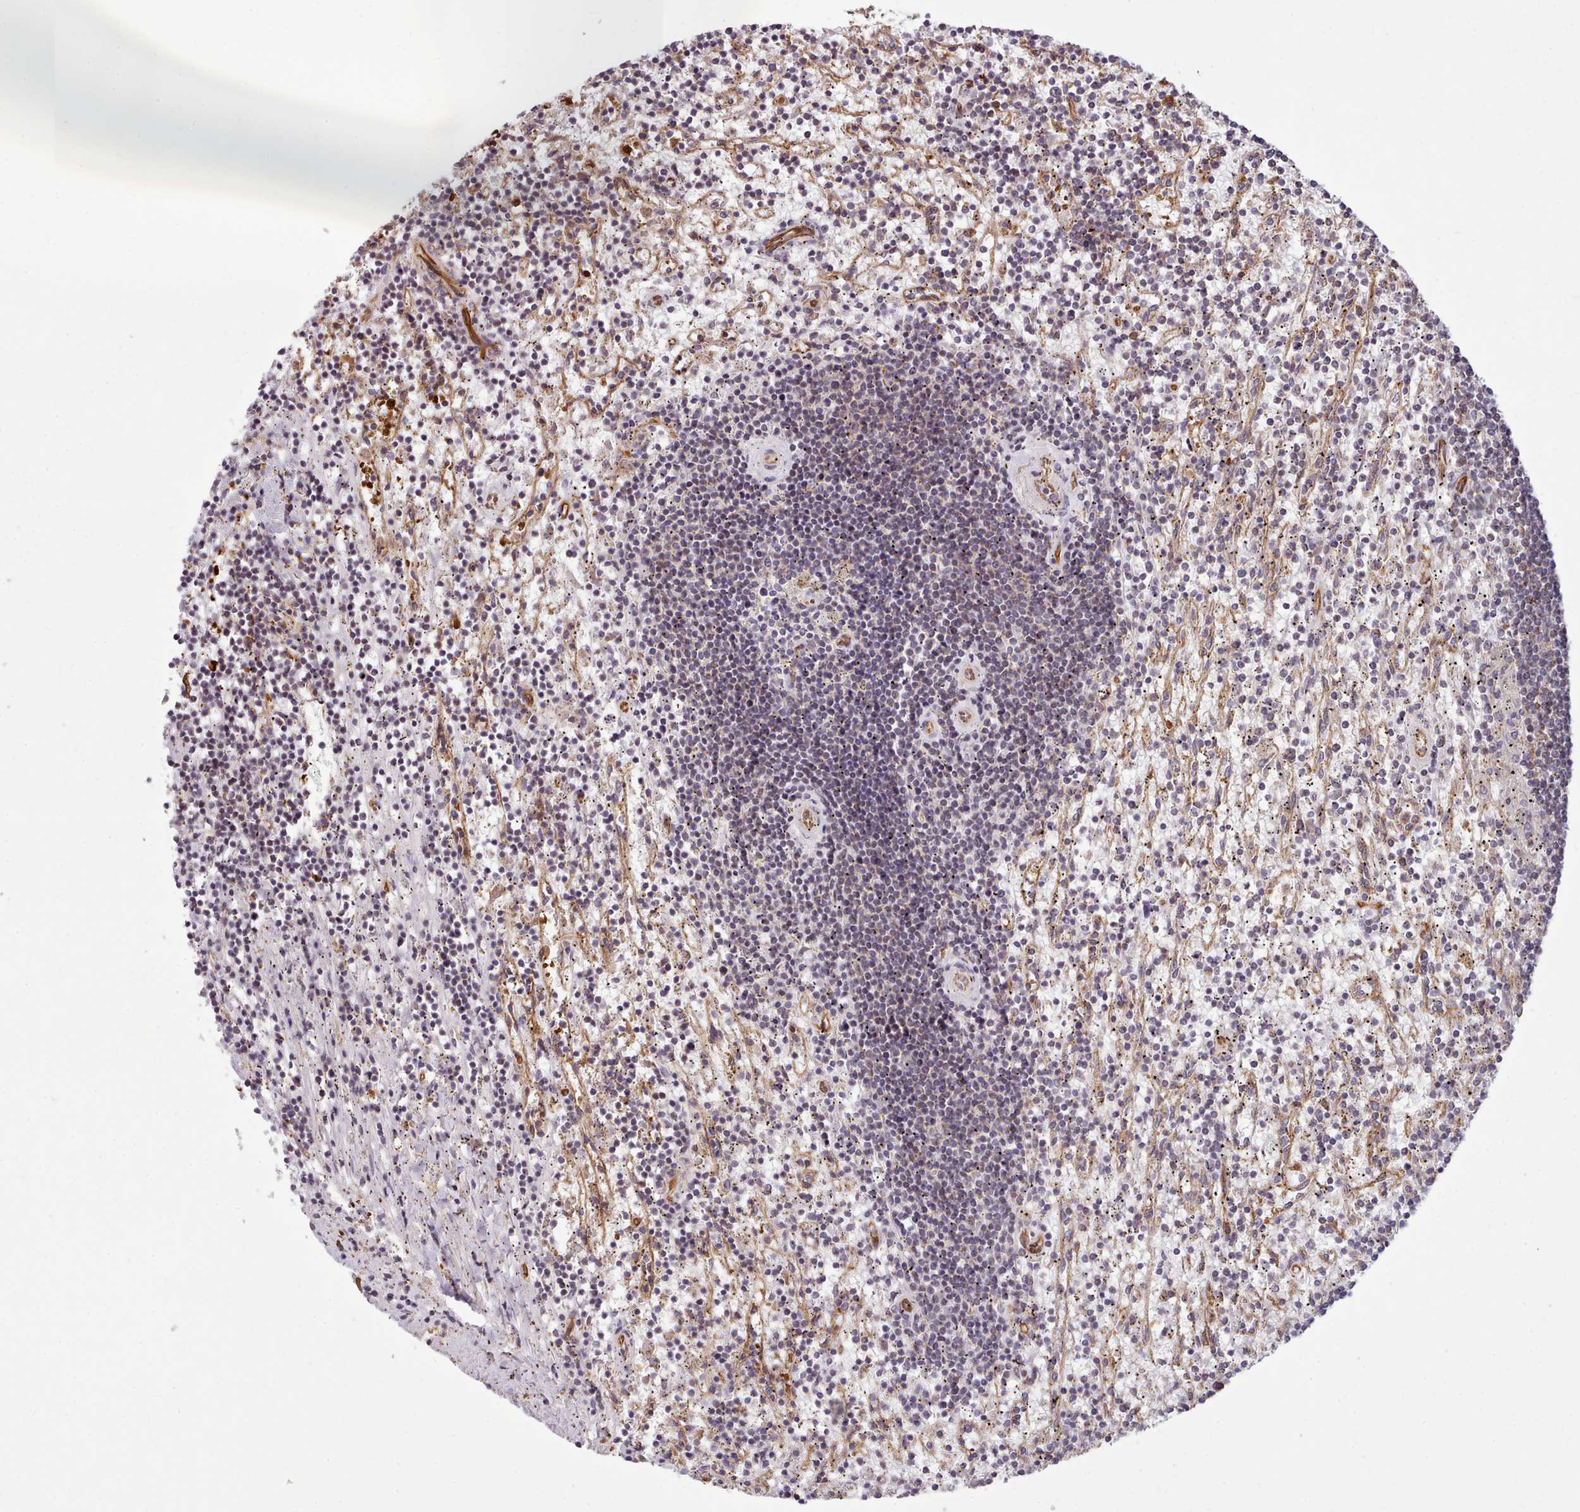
{"staining": {"intensity": "weak", "quantity": "<25%", "location": "cytoplasmic/membranous"}, "tissue": "lymphoma", "cell_type": "Tumor cells", "image_type": "cancer", "snomed": [{"axis": "morphology", "description": "Malignant lymphoma, non-Hodgkin's type, Low grade"}, {"axis": "topography", "description": "Spleen"}], "caption": "Photomicrograph shows no significant protein positivity in tumor cells of lymphoma. (Brightfield microscopy of DAB (3,3'-diaminobenzidine) immunohistochemistry (IHC) at high magnification).", "gene": "MRPL46", "patient": {"sex": "male", "age": 76}}